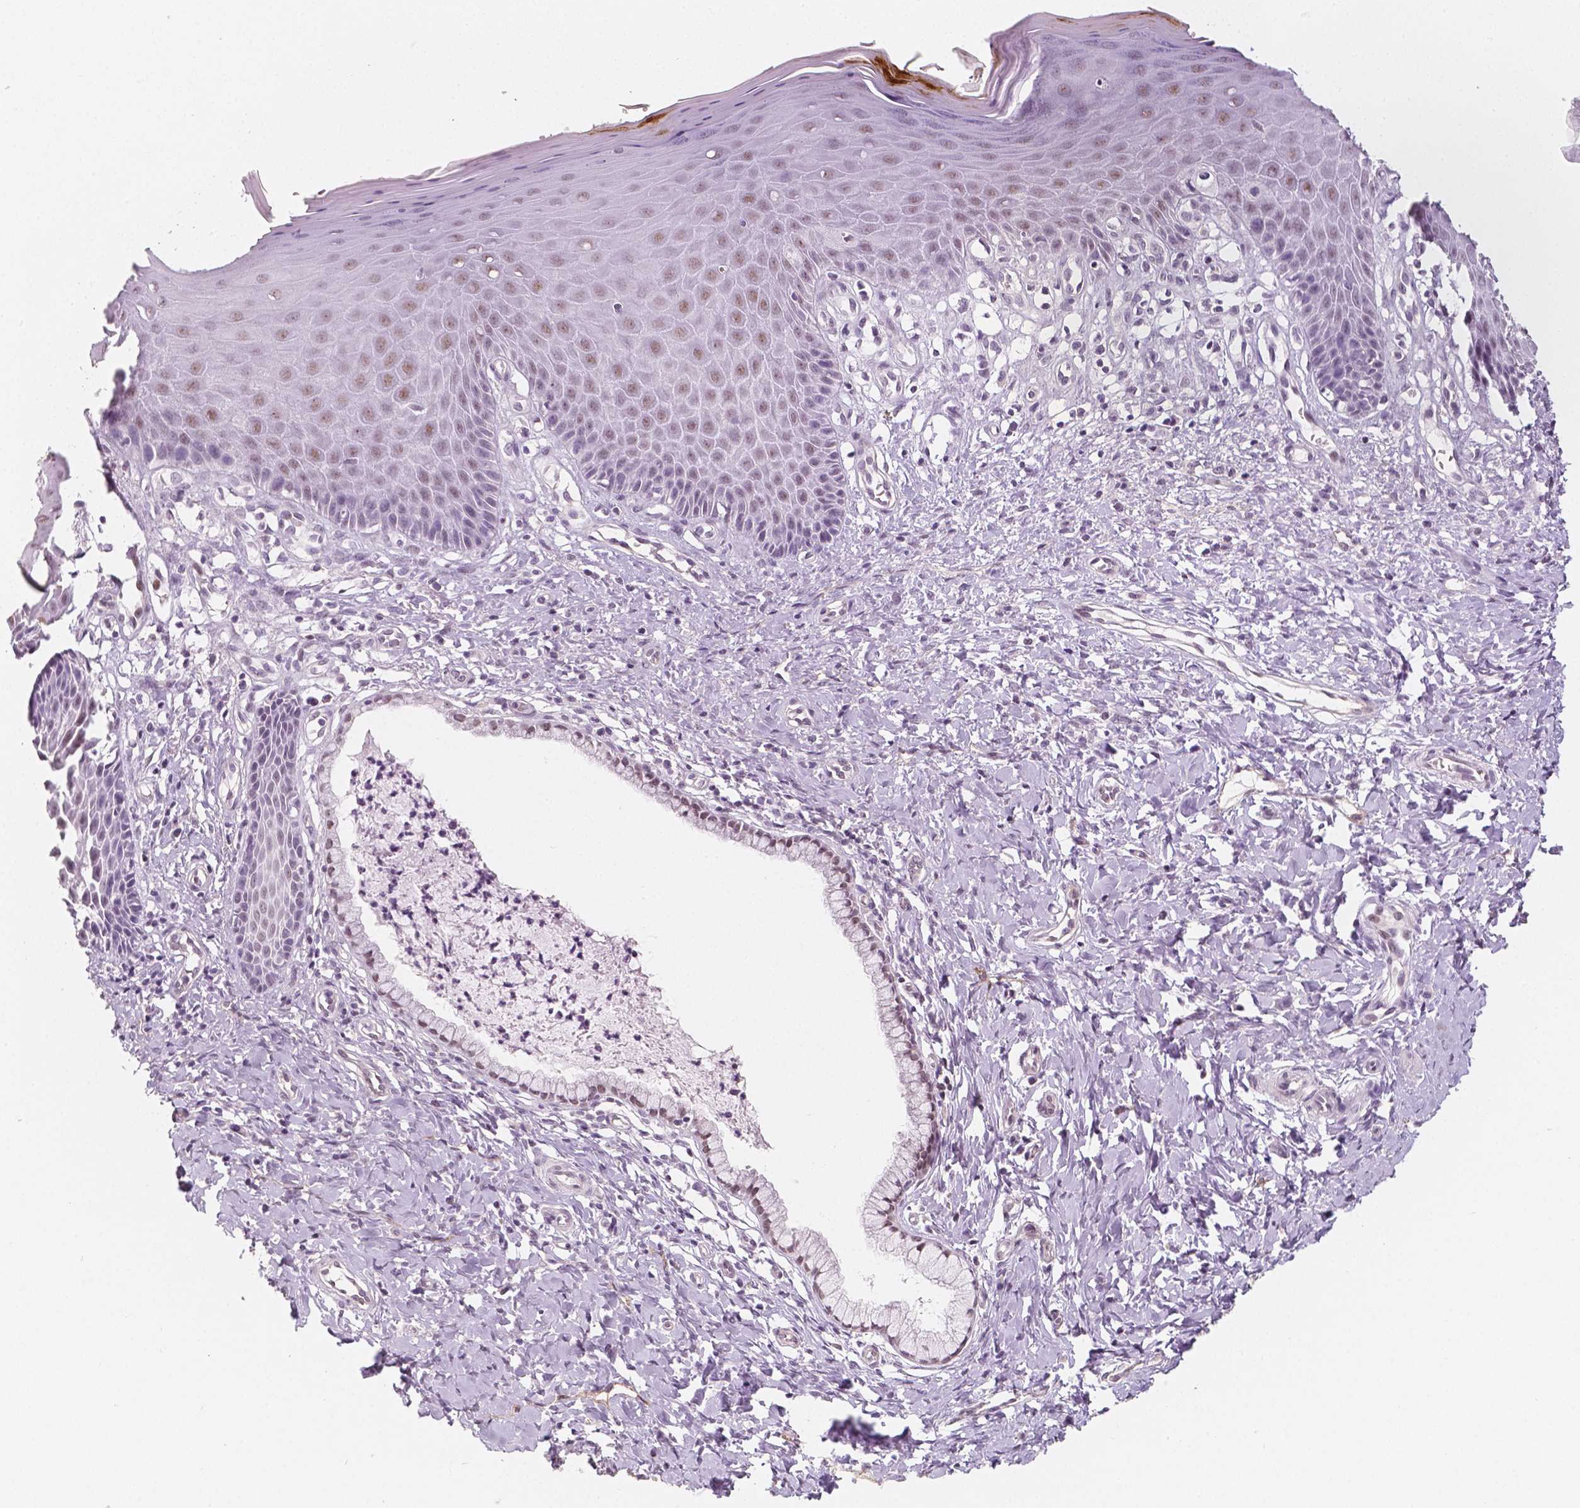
{"staining": {"intensity": "moderate", "quantity": "25%-75%", "location": "nuclear"}, "tissue": "vagina", "cell_type": "Squamous epithelial cells", "image_type": "normal", "snomed": [{"axis": "morphology", "description": "Normal tissue, NOS"}, {"axis": "topography", "description": "Vagina"}], "caption": "A high-resolution micrograph shows immunohistochemistry staining of unremarkable vagina, which displays moderate nuclear staining in approximately 25%-75% of squamous epithelial cells.", "gene": "KDM5B", "patient": {"sex": "female", "age": 83}}